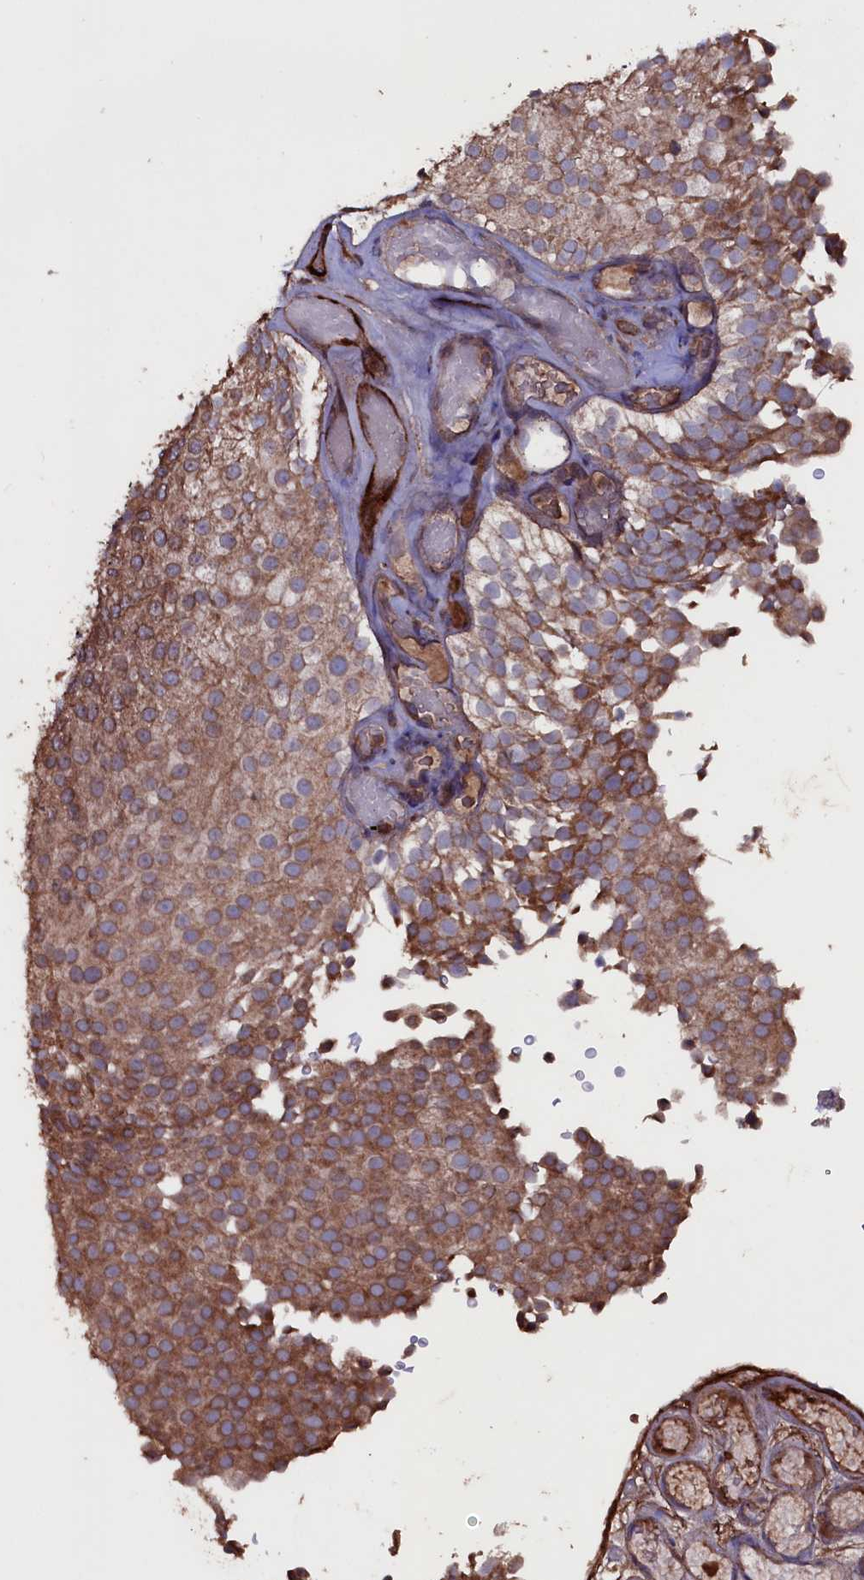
{"staining": {"intensity": "moderate", "quantity": ">75%", "location": "cytoplasmic/membranous"}, "tissue": "urothelial cancer", "cell_type": "Tumor cells", "image_type": "cancer", "snomed": [{"axis": "morphology", "description": "Urothelial carcinoma, Low grade"}, {"axis": "topography", "description": "Urinary bladder"}], "caption": "A brown stain shows moderate cytoplasmic/membranous positivity of a protein in low-grade urothelial carcinoma tumor cells.", "gene": "MYO1H", "patient": {"sex": "male", "age": 78}}